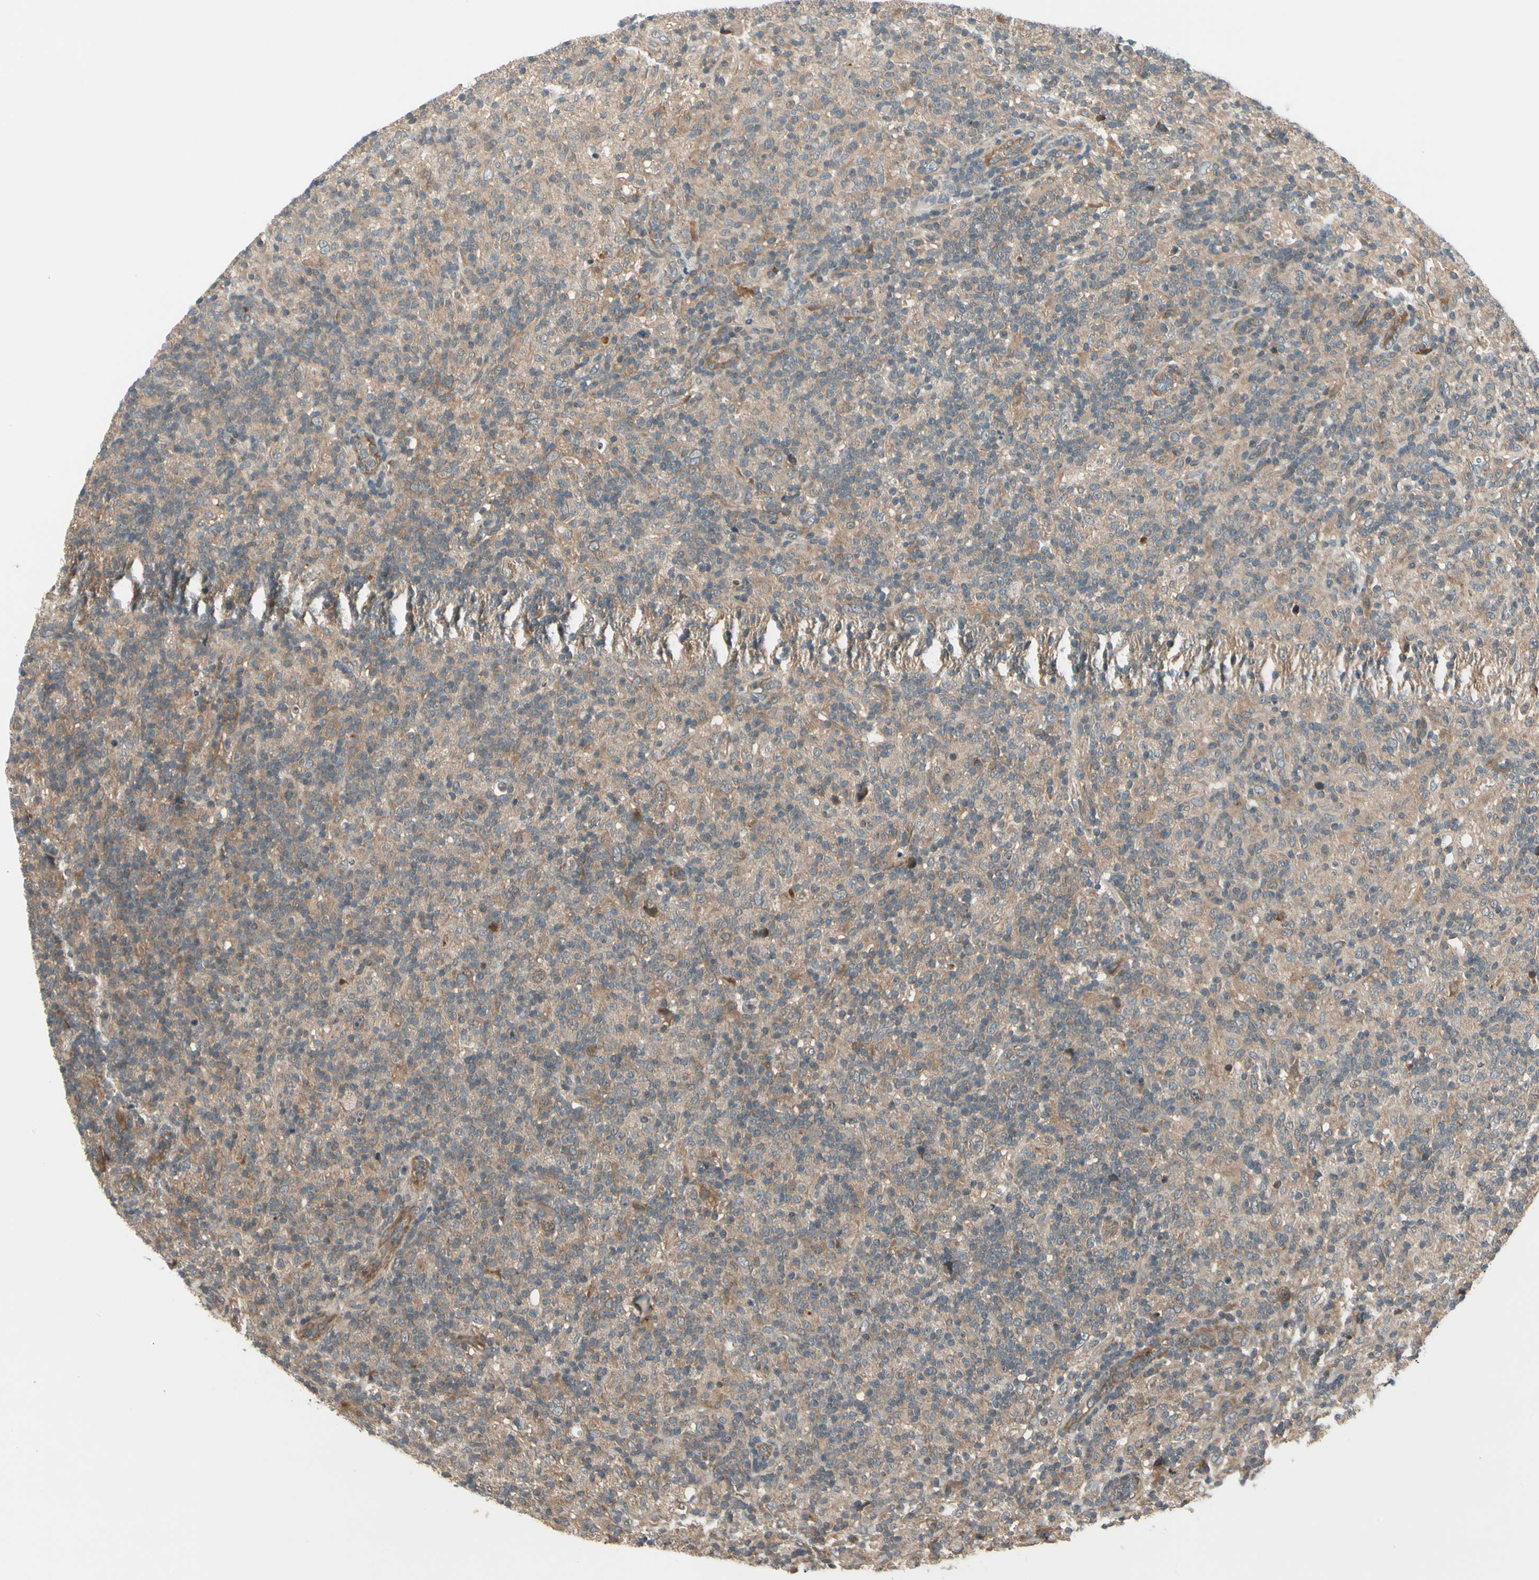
{"staining": {"intensity": "weak", "quantity": ">75%", "location": "cytoplasmic/membranous"}, "tissue": "lymphoma", "cell_type": "Tumor cells", "image_type": "cancer", "snomed": [{"axis": "morphology", "description": "Hodgkin's disease, NOS"}, {"axis": "topography", "description": "Lymph node"}], "caption": "Lymphoma tissue exhibits weak cytoplasmic/membranous staining in about >75% of tumor cells", "gene": "ACVR1C", "patient": {"sex": "male", "age": 70}}